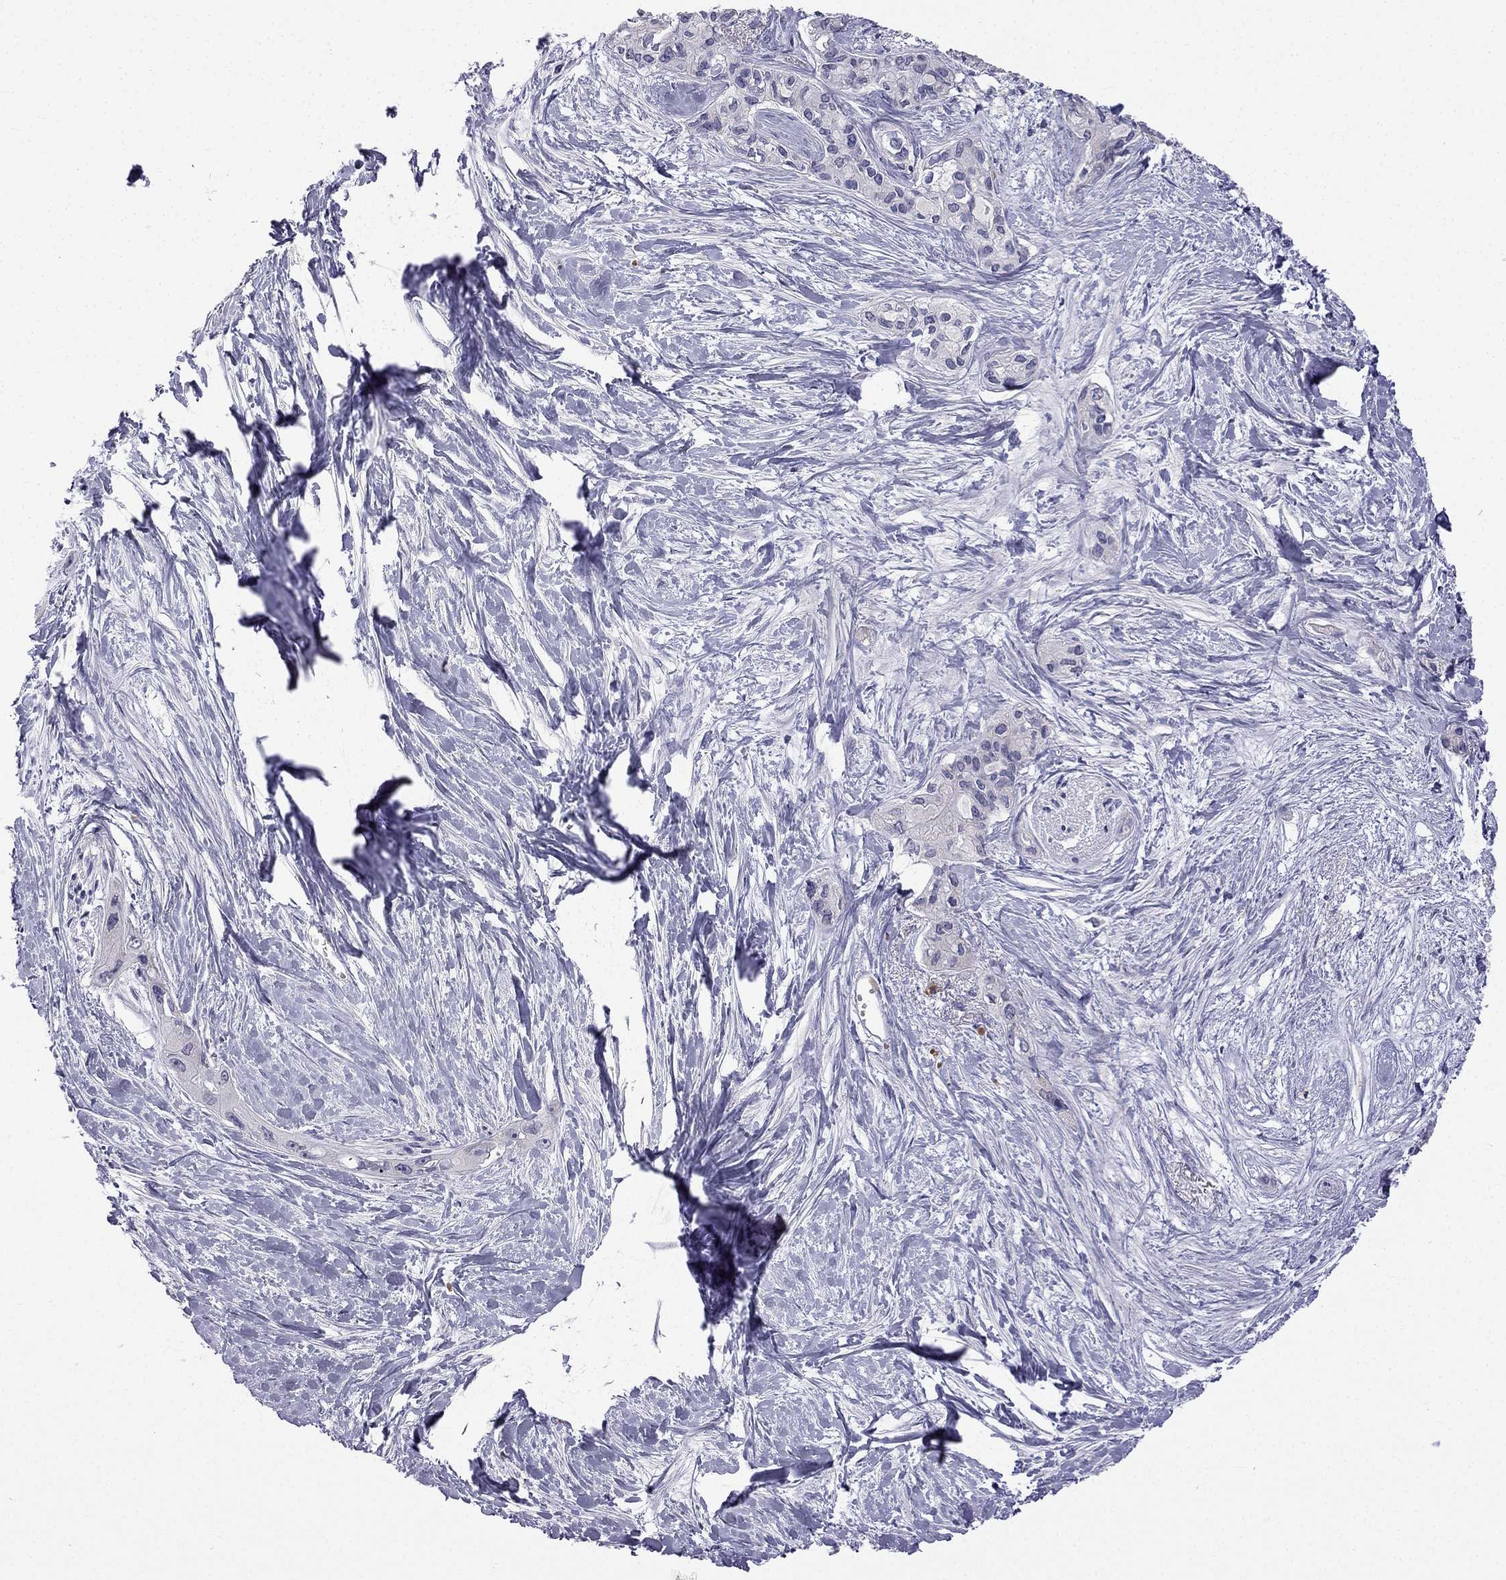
{"staining": {"intensity": "negative", "quantity": "none", "location": "none"}, "tissue": "pancreatic cancer", "cell_type": "Tumor cells", "image_type": "cancer", "snomed": [{"axis": "morphology", "description": "Adenocarcinoma, NOS"}, {"axis": "topography", "description": "Pancreas"}], "caption": "This is an immunohistochemistry photomicrograph of human pancreatic cancer (adenocarcinoma). There is no positivity in tumor cells.", "gene": "C5orf49", "patient": {"sex": "female", "age": 50}}